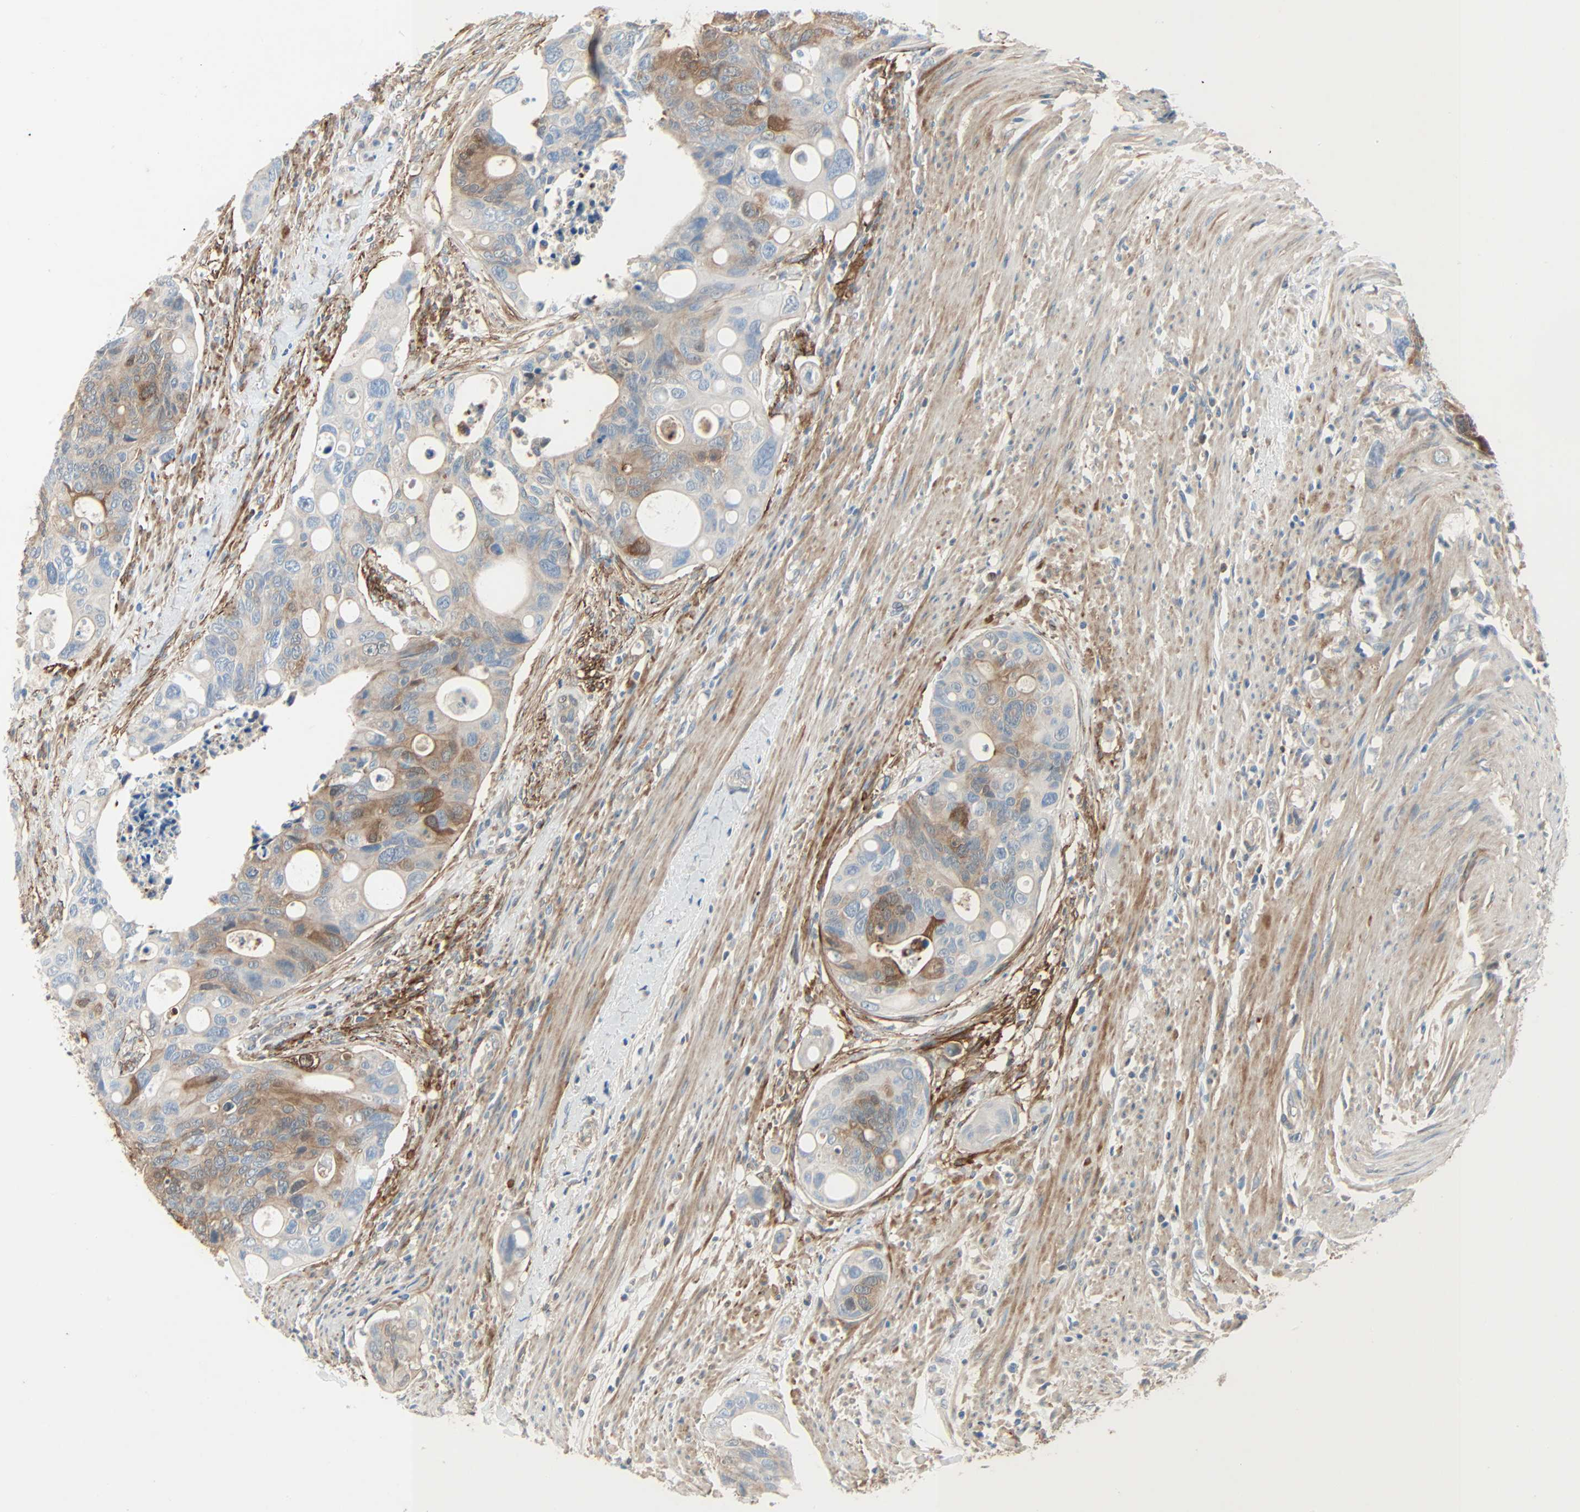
{"staining": {"intensity": "moderate", "quantity": "25%-75%", "location": "cytoplasmic/membranous"}, "tissue": "colorectal cancer", "cell_type": "Tumor cells", "image_type": "cancer", "snomed": [{"axis": "morphology", "description": "Adenocarcinoma, NOS"}, {"axis": "topography", "description": "Colon"}], "caption": "This is a histology image of immunohistochemistry staining of colorectal adenocarcinoma, which shows moderate expression in the cytoplasmic/membranous of tumor cells.", "gene": "TNFRSF12A", "patient": {"sex": "female", "age": 57}}